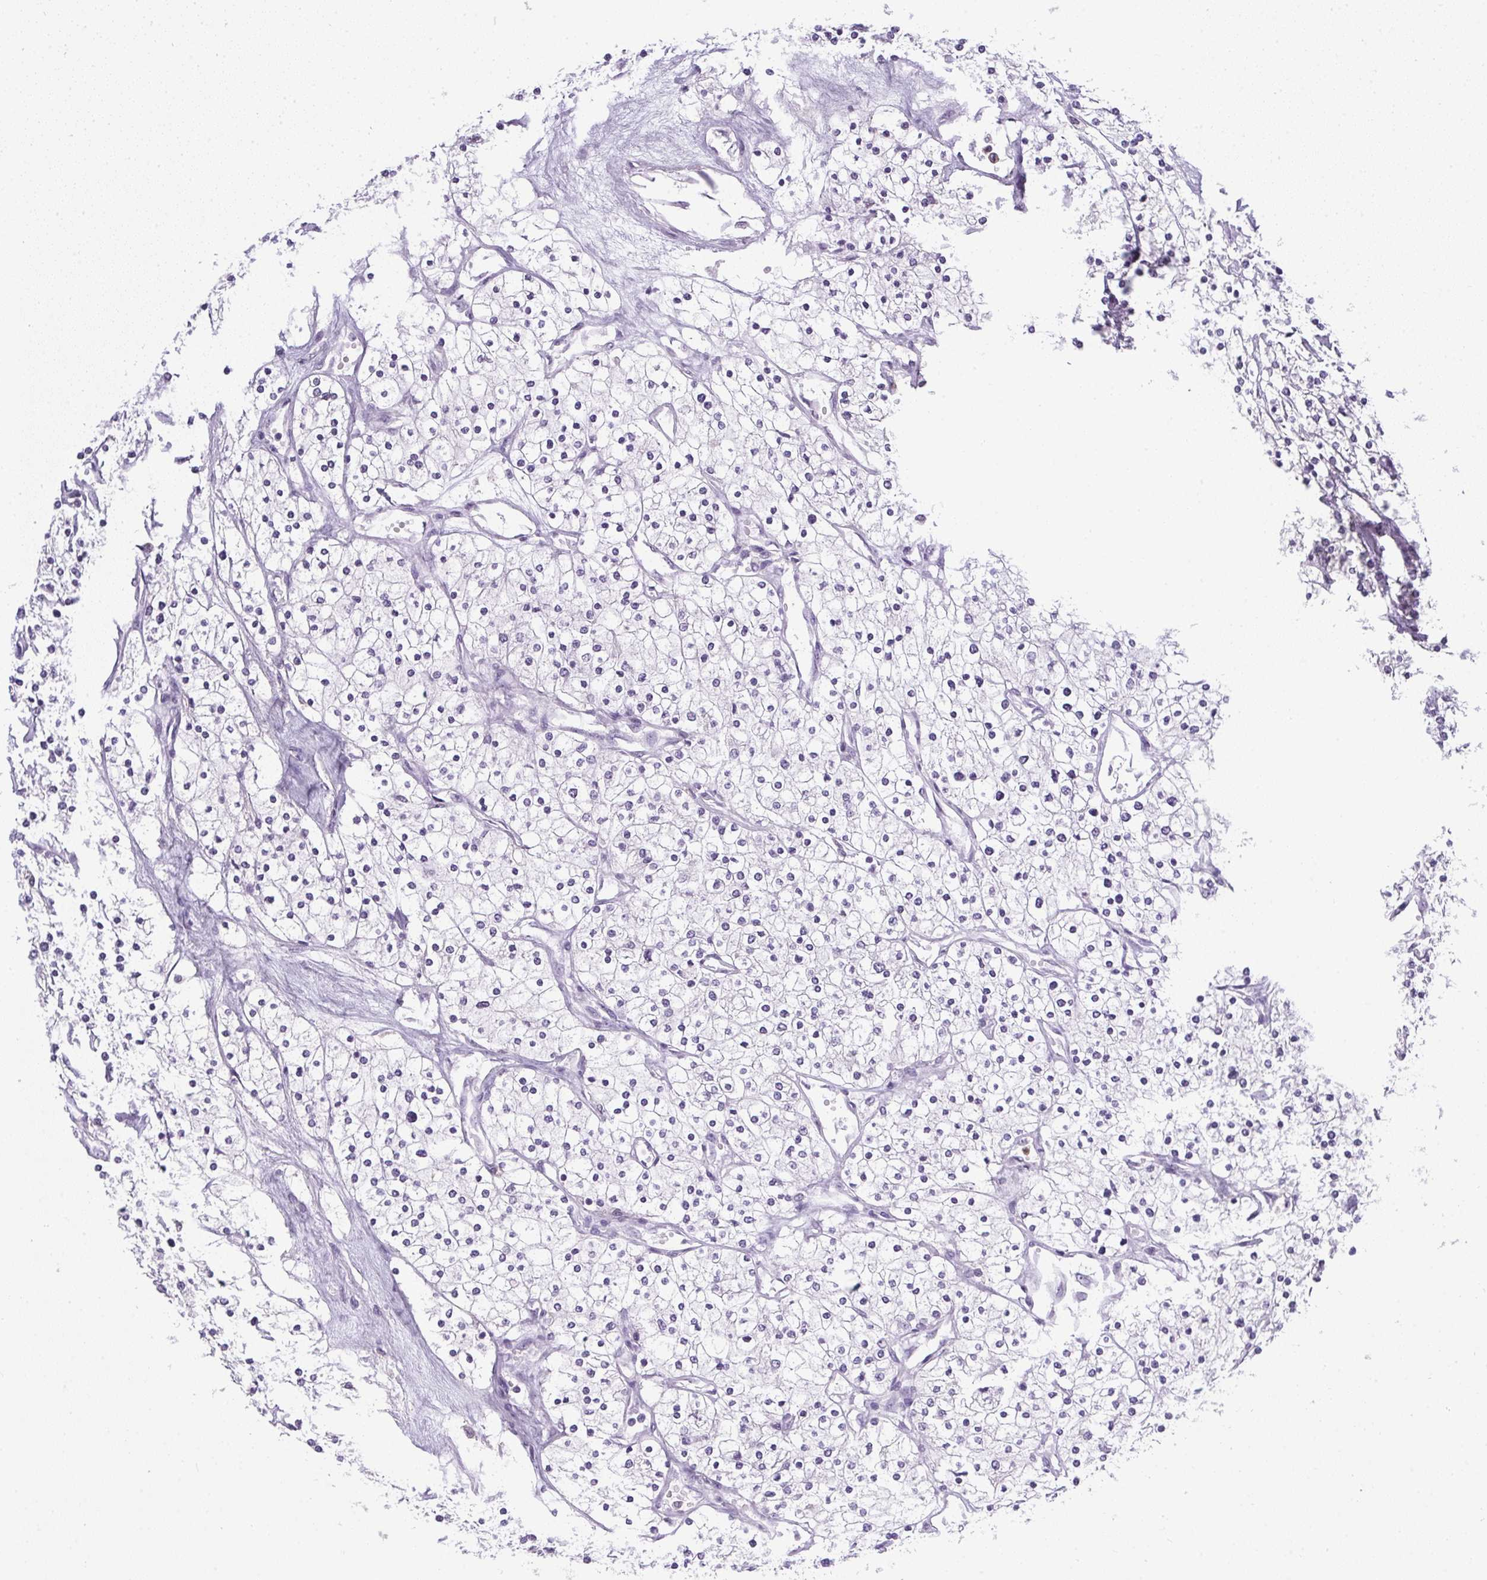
{"staining": {"intensity": "negative", "quantity": "none", "location": "none"}, "tissue": "renal cancer", "cell_type": "Tumor cells", "image_type": "cancer", "snomed": [{"axis": "morphology", "description": "Adenocarcinoma, NOS"}, {"axis": "topography", "description": "Kidney"}], "caption": "Immunohistochemistry of renal cancer (adenocarcinoma) displays no expression in tumor cells. (Stains: DAB immunohistochemistry (IHC) with hematoxylin counter stain, Microscopy: brightfield microscopy at high magnification).", "gene": "DNAJC5G", "patient": {"sex": "male", "age": 80}}